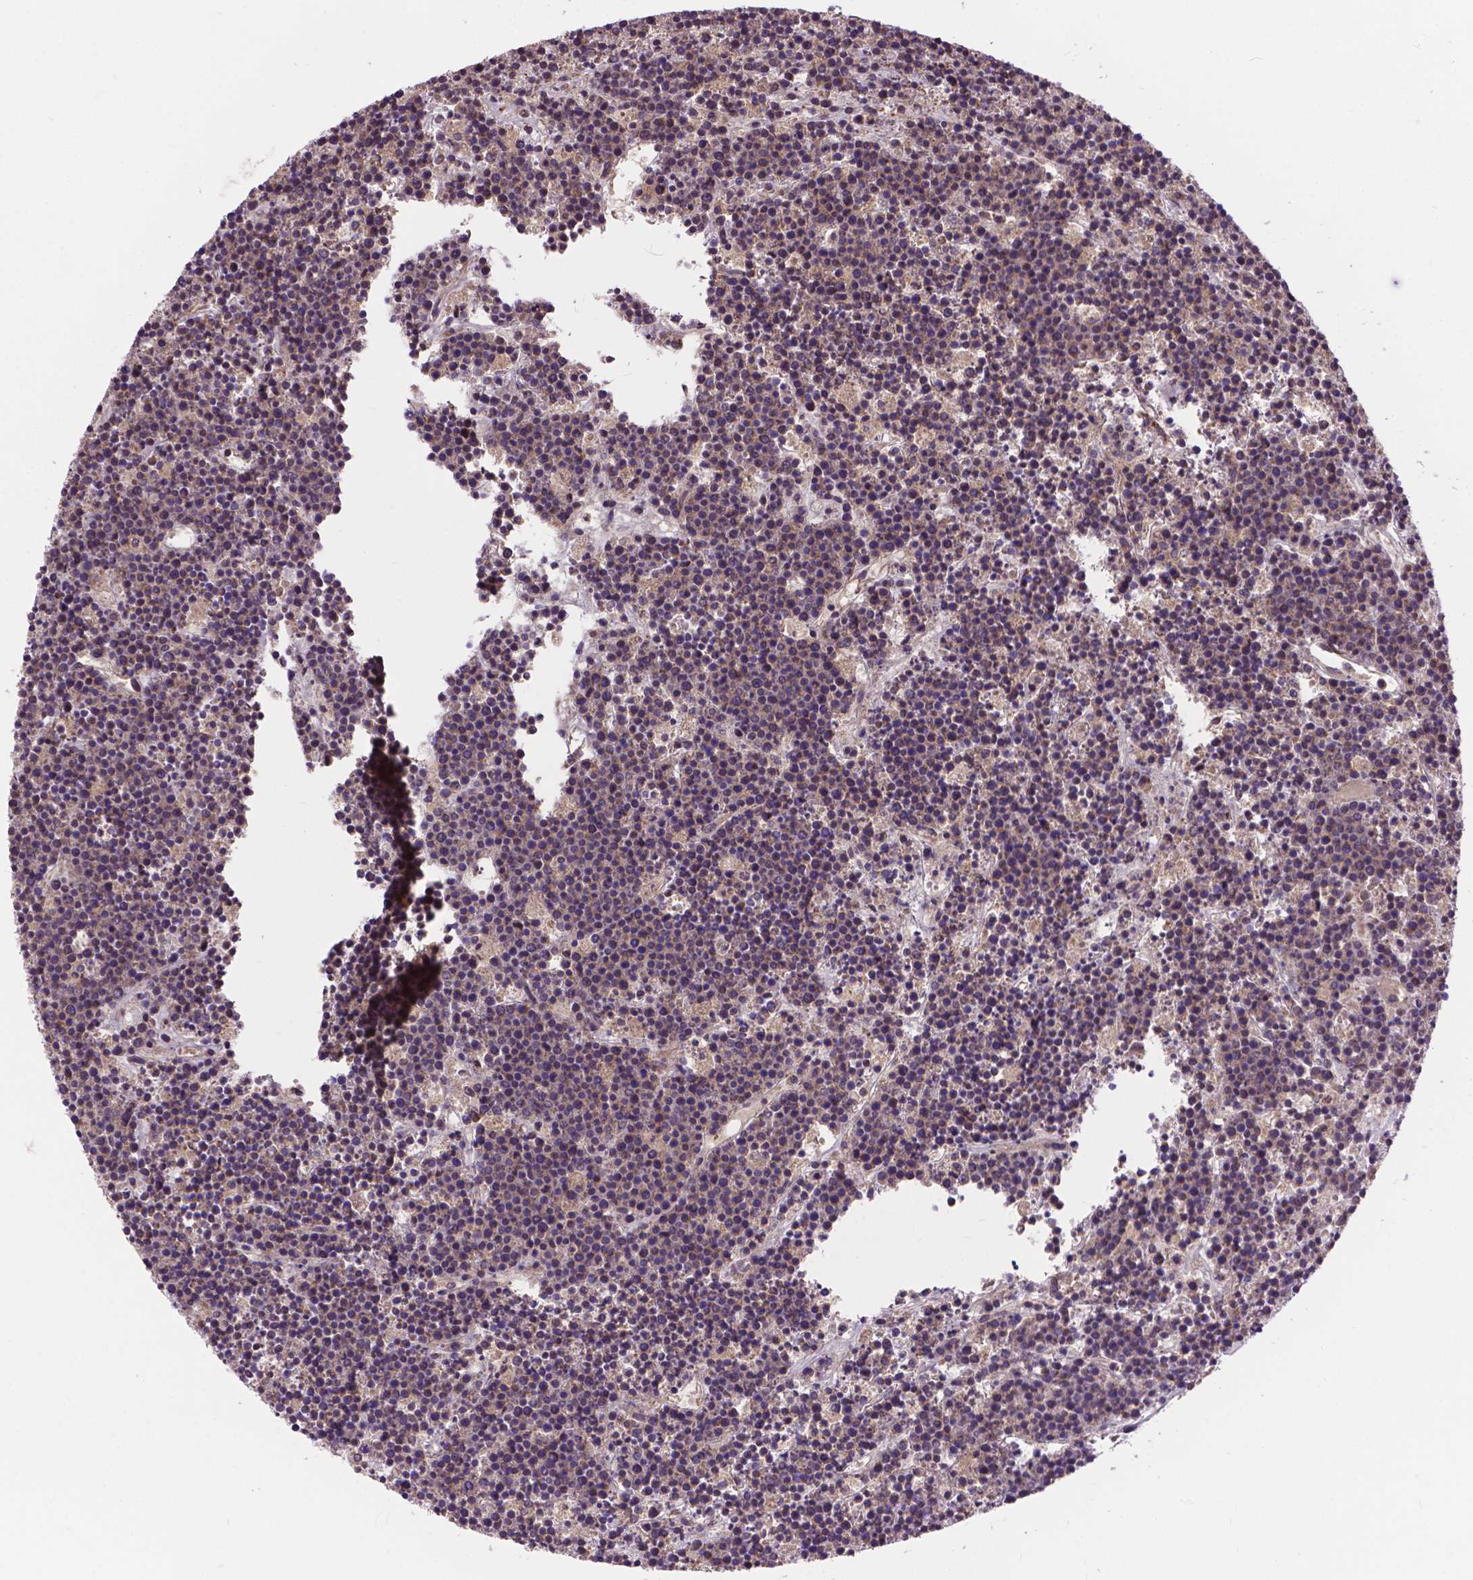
{"staining": {"intensity": "weak", "quantity": ">75%", "location": "cytoplasmic/membranous"}, "tissue": "lymphoma", "cell_type": "Tumor cells", "image_type": "cancer", "snomed": [{"axis": "morphology", "description": "Malignant lymphoma, non-Hodgkin's type, High grade"}, {"axis": "topography", "description": "Ovary"}], "caption": "Lymphoma tissue demonstrates weak cytoplasmic/membranous expression in about >75% of tumor cells", "gene": "ZNF616", "patient": {"sex": "female", "age": 56}}